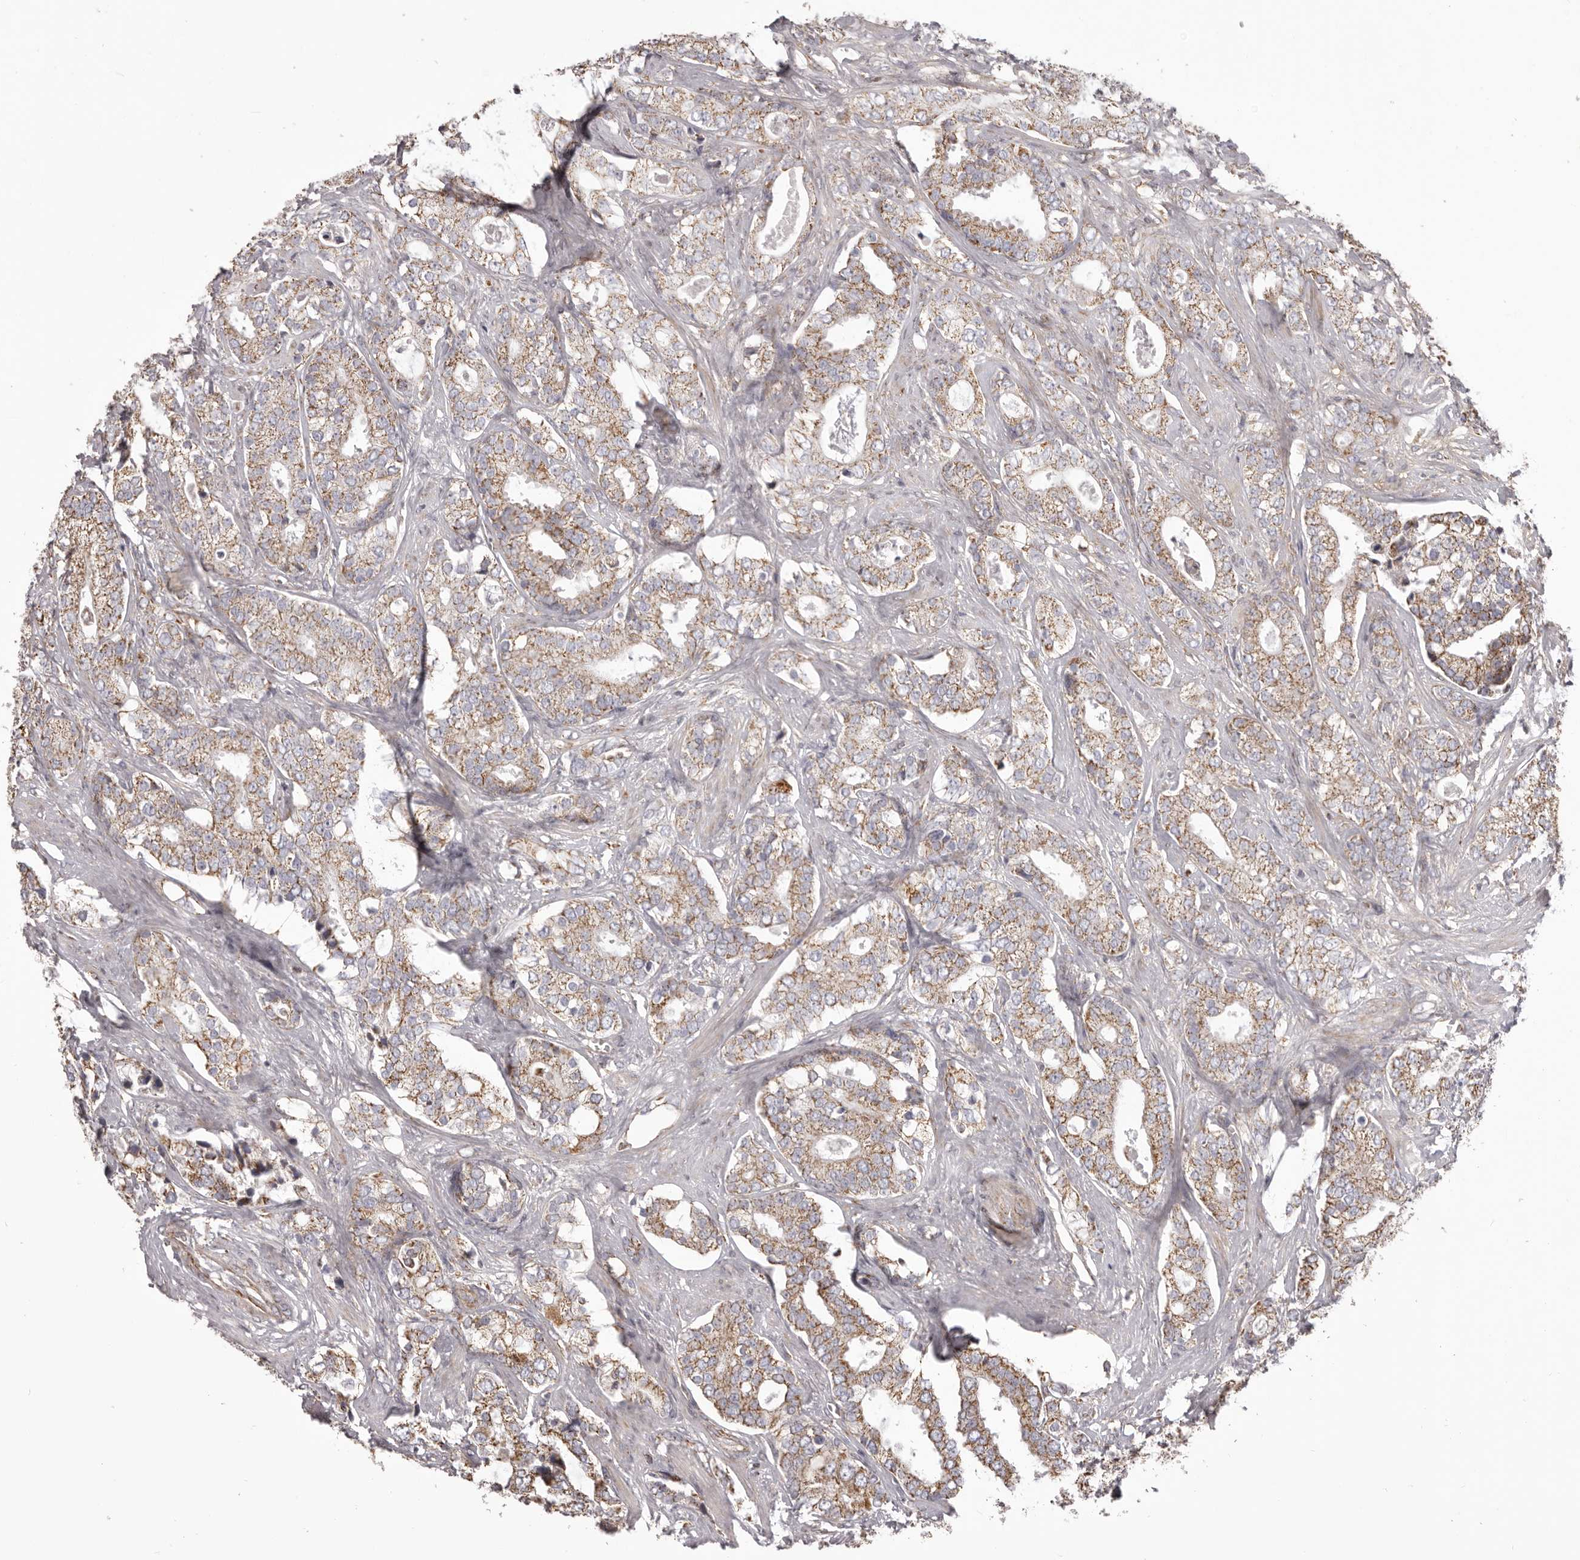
{"staining": {"intensity": "strong", "quantity": "25%-75%", "location": "cytoplasmic/membranous"}, "tissue": "prostate cancer", "cell_type": "Tumor cells", "image_type": "cancer", "snomed": [{"axis": "morphology", "description": "Adenocarcinoma, High grade"}, {"axis": "topography", "description": "Prostate and seminal vesicle, NOS"}], "caption": "Strong cytoplasmic/membranous positivity is present in about 25%-75% of tumor cells in high-grade adenocarcinoma (prostate). The staining was performed using DAB (3,3'-diaminobenzidine) to visualize the protein expression in brown, while the nuclei were stained in blue with hematoxylin (Magnification: 20x).", "gene": "CHRM2", "patient": {"sex": "male", "age": 67}}